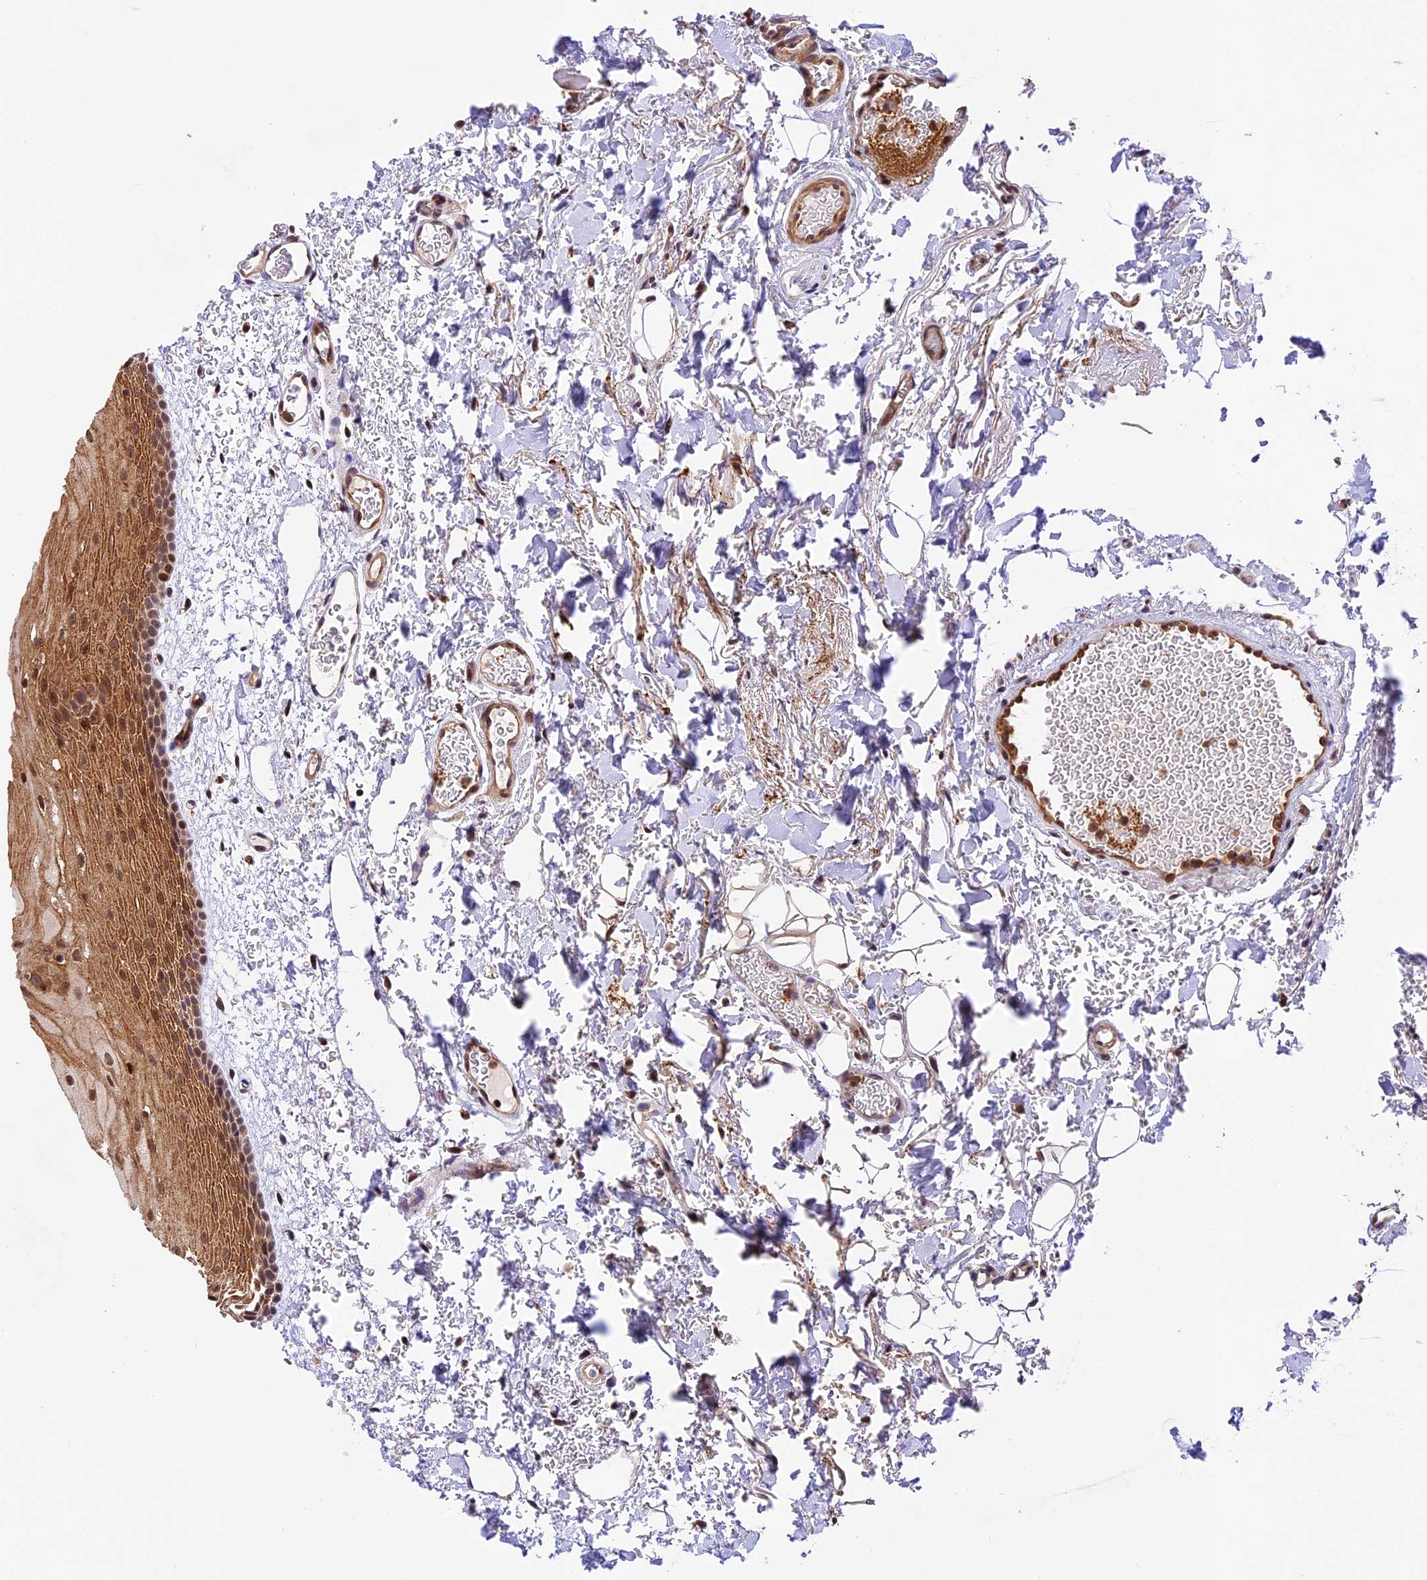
{"staining": {"intensity": "moderate", "quantity": ">75%", "location": "cytoplasmic/membranous,nuclear"}, "tissue": "oral mucosa", "cell_type": "Squamous epithelial cells", "image_type": "normal", "snomed": [{"axis": "morphology", "description": "Normal tissue, NOS"}, {"axis": "topography", "description": "Oral tissue"}], "caption": "Oral mucosa stained with a brown dye shows moderate cytoplasmic/membranous,nuclear positive expression in approximately >75% of squamous epithelial cells.", "gene": "DHX38", "patient": {"sex": "female", "age": 70}}